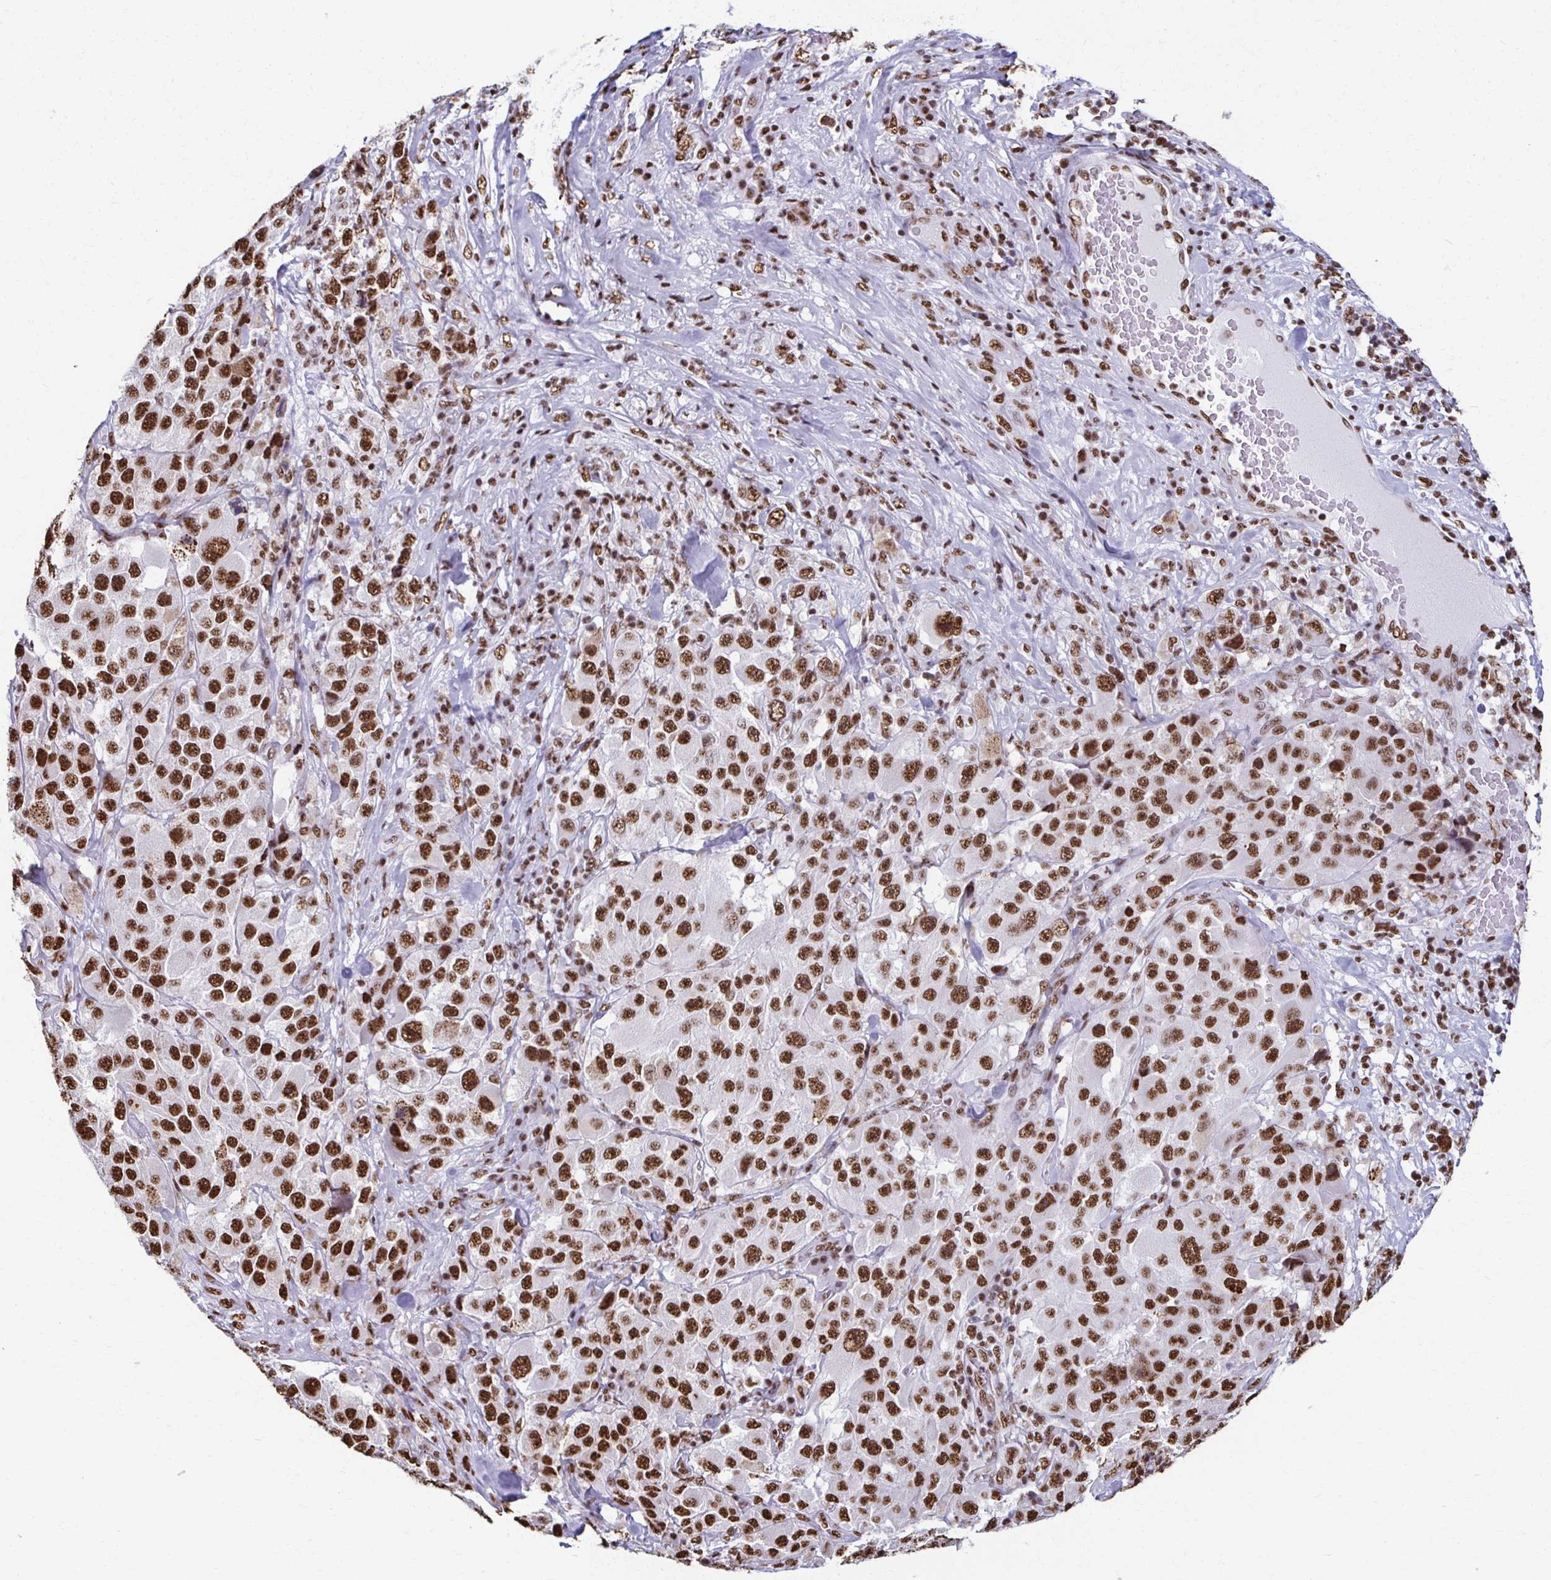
{"staining": {"intensity": "strong", "quantity": ">75%", "location": "nuclear"}, "tissue": "melanoma", "cell_type": "Tumor cells", "image_type": "cancer", "snomed": [{"axis": "morphology", "description": "Malignant melanoma, Metastatic site"}, {"axis": "topography", "description": "Lymph node"}], "caption": "Strong nuclear protein expression is identified in about >75% of tumor cells in melanoma. The protein of interest is stained brown, and the nuclei are stained in blue (DAB (3,3'-diaminobenzidine) IHC with brightfield microscopy, high magnification).", "gene": "NONO", "patient": {"sex": "male", "age": 62}}